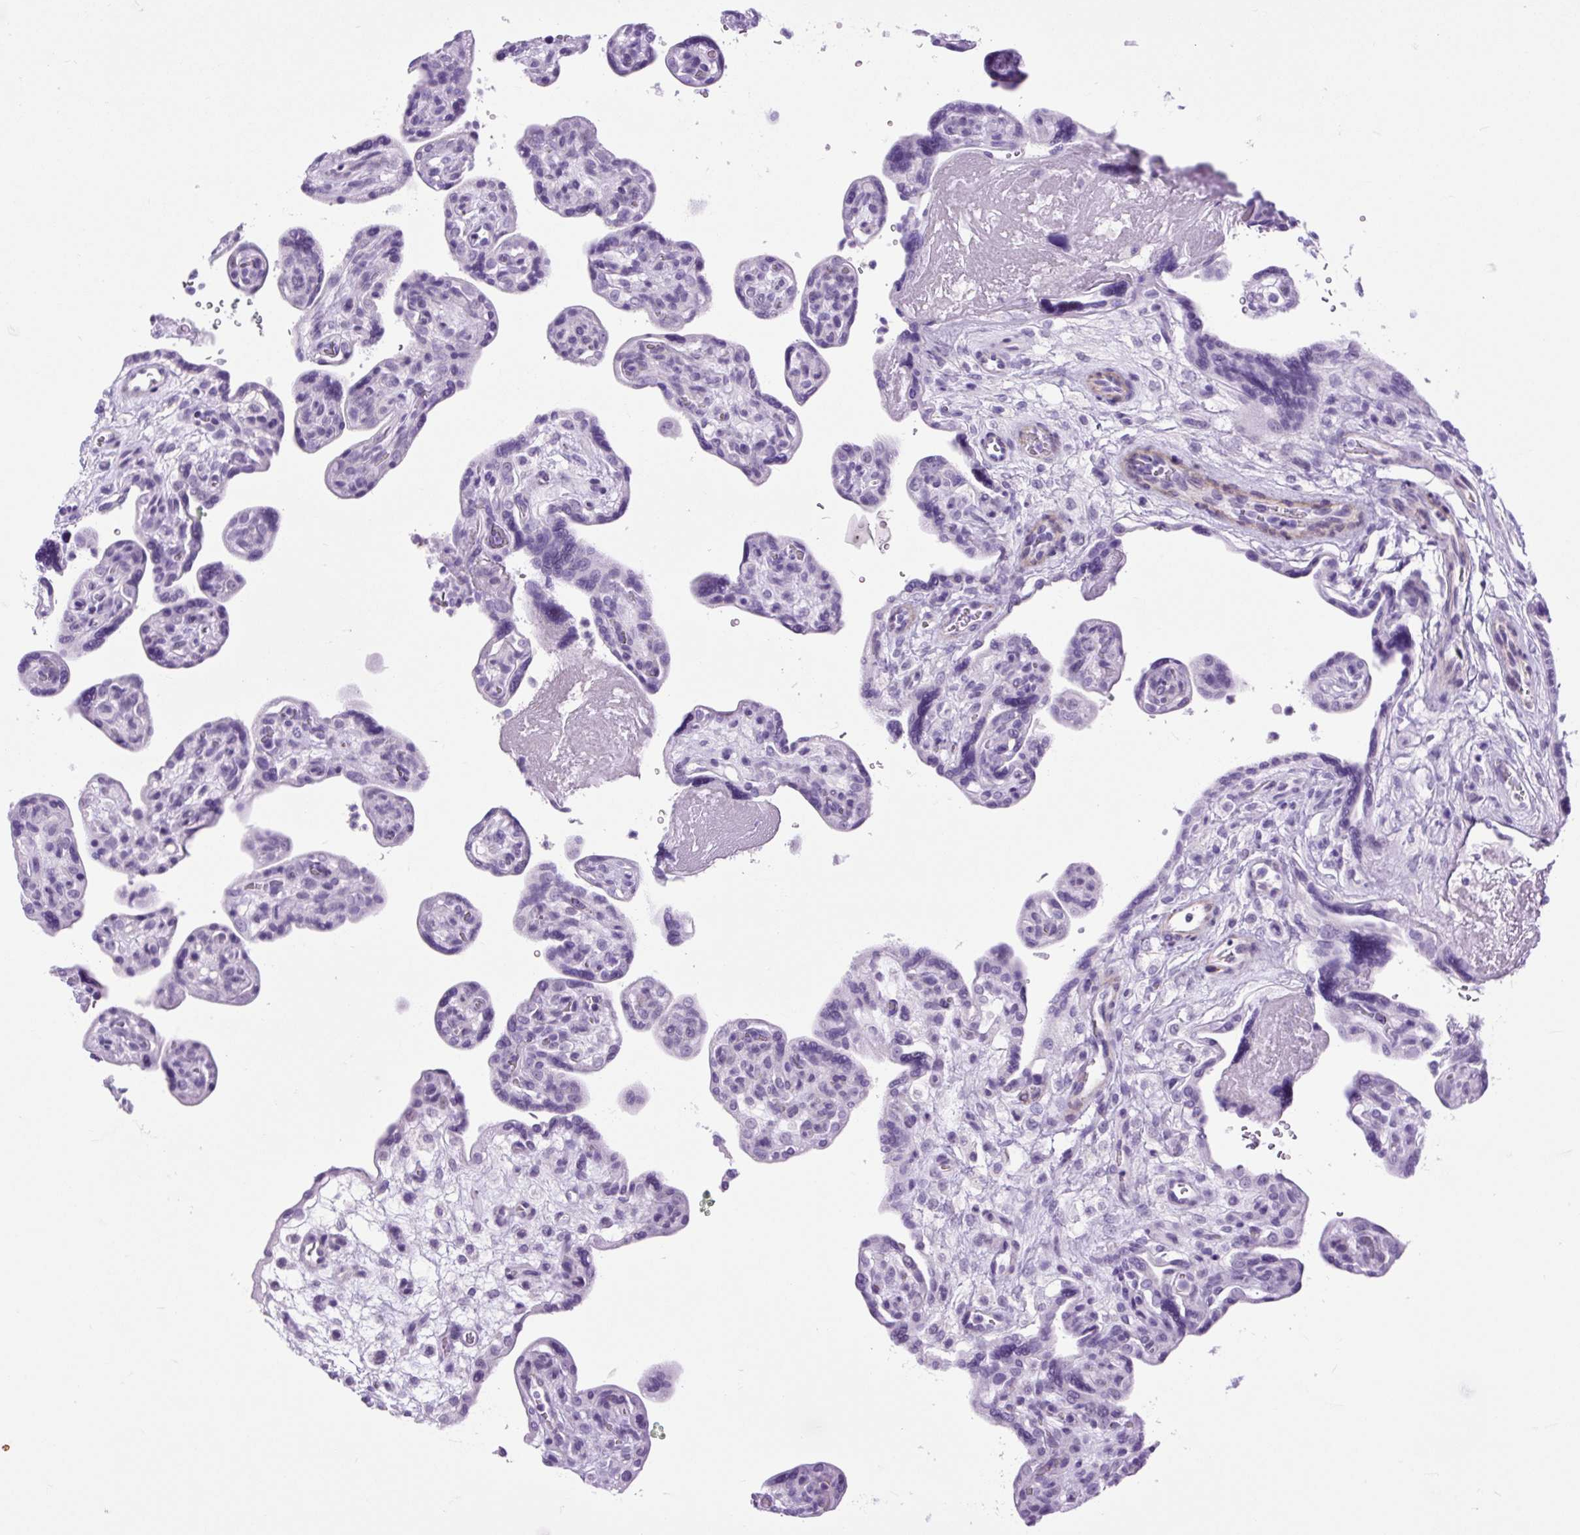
{"staining": {"intensity": "negative", "quantity": "none", "location": "none"}, "tissue": "placenta", "cell_type": "Trophoblastic cells", "image_type": "normal", "snomed": [{"axis": "morphology", "description": "Normal tissue, NOS"}, {"axis": "topography", "description": "Placenta"}], "caption": "This is an immunohistochemistry (IHC) photomicrograph of benign placenta. There is no staining in trophoblastic cells.", "gene": "DPP6", "patient": {"sex": "female", "age": 39}}